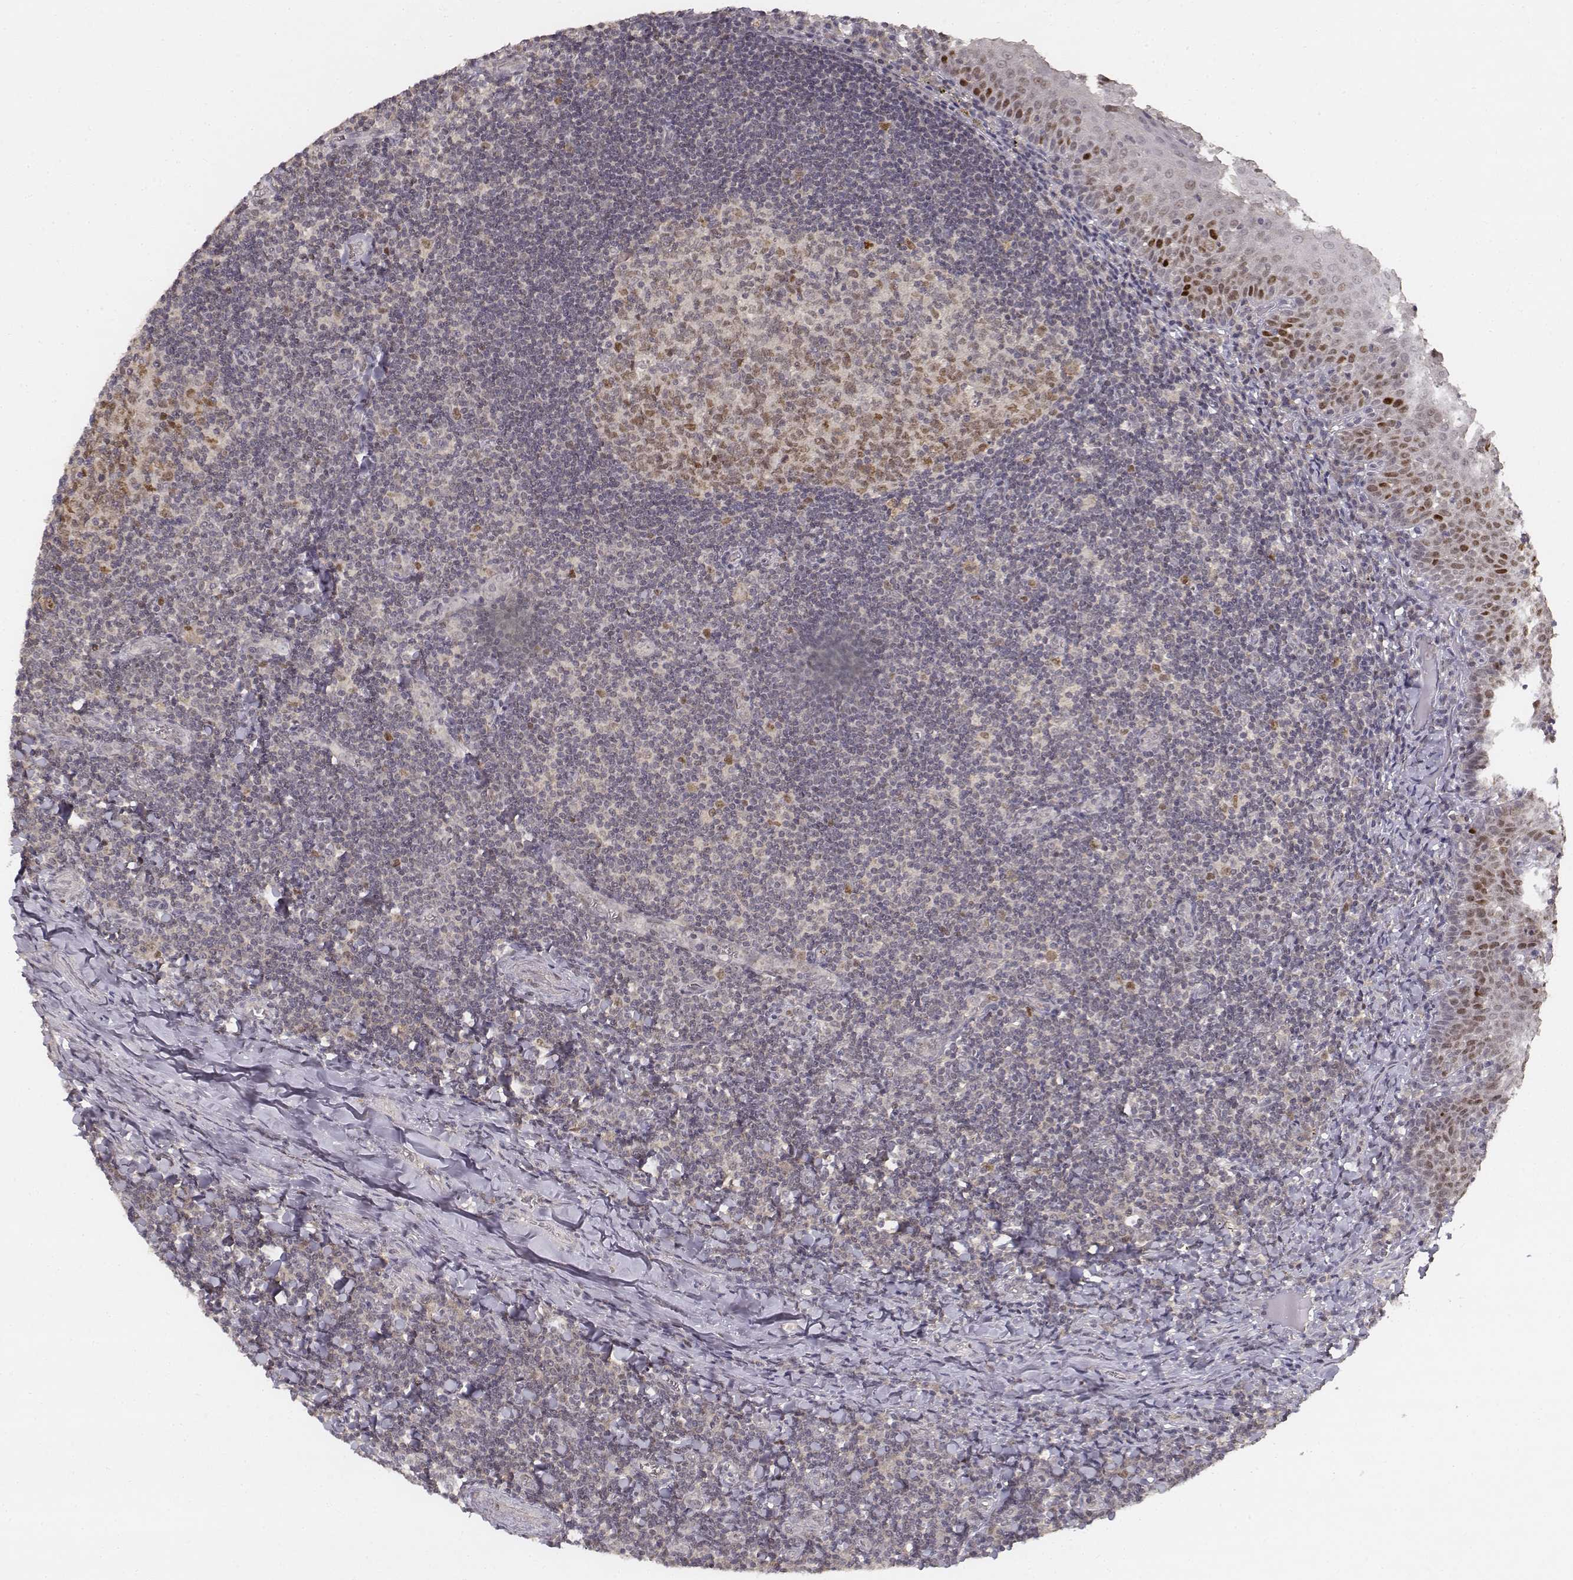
{"staining": {"intensity": "moderate", "quantity": "<25%", "location": "nuclear"}, "tissue": "tonsil", "cell_type": "Germinal center cells", "image_type": "normal", "snomed": [{"axis": "morphology", "description": "Normal tissue, NOS"}, {"axis": "morphology", "description": "Inflammation, NOS"}, {"axis": "topography", "description": "Tonsil"}], "caption": "A brown stain shows moderate nuclear positivity of a protein in germinal center cells of benign human tonsil.", "gene": "FANCD2", "patient": {"sex": "female", "age": 31}}